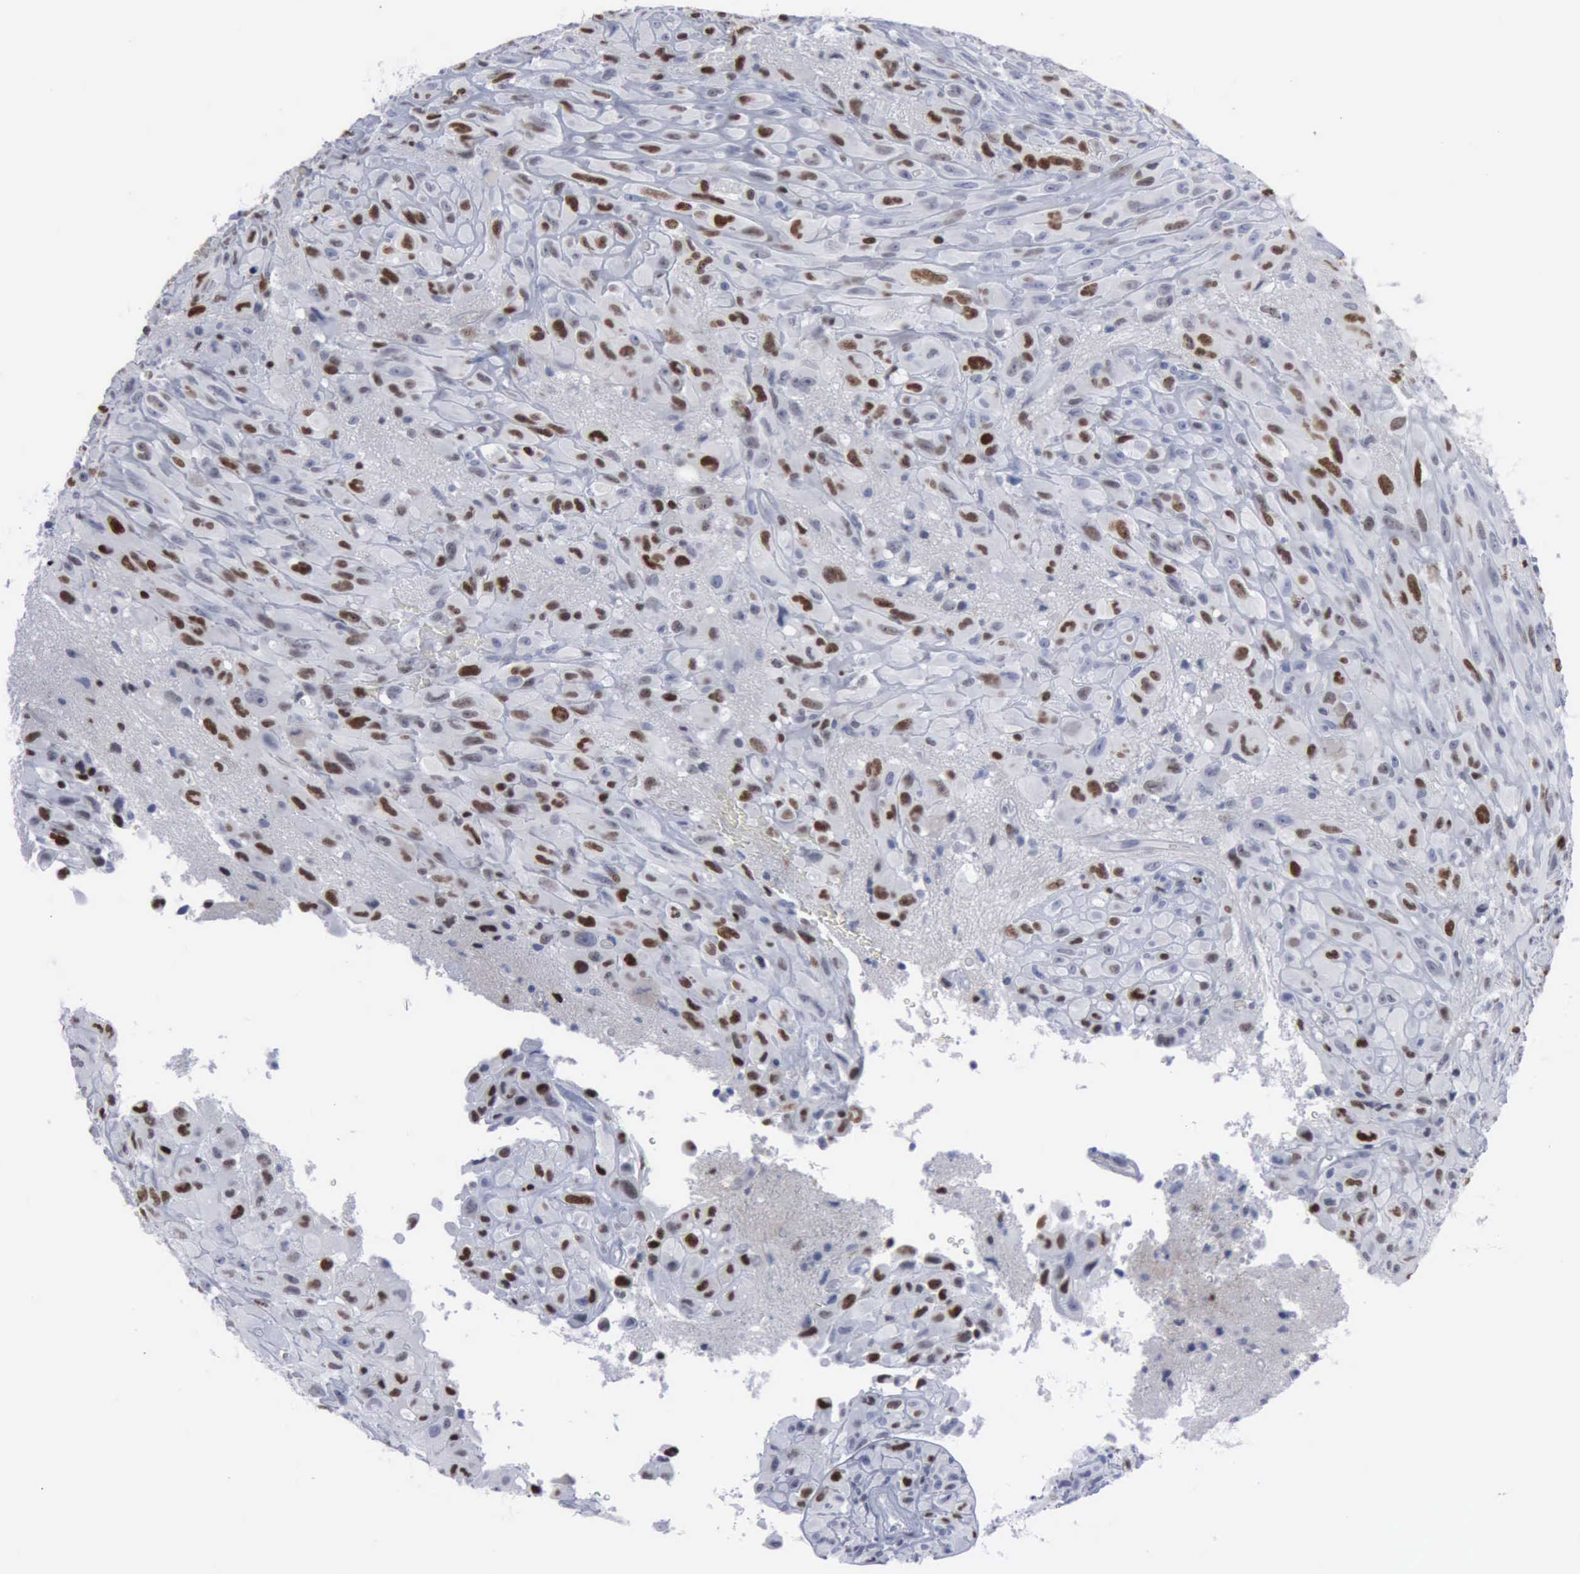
{"staining": {"intensity": "strong", "quantity": "25%-75%", "location": "nuclear"}, "tissue": "glioma", "cell_type": "Tumor cells", "image_type": "cancer", "snomed": [{"axis": "morphology", "description": "Glioma, malignant, High grade"}, {"axis": "topography", "description": "Brain"}], "caption": "This is a photomicrograph of IHC staining of glioma, which shows strong positivity in the nuclear of tumor cells.", "gene": "MCM5", "patient": {"sex": "male", "age": 48}}